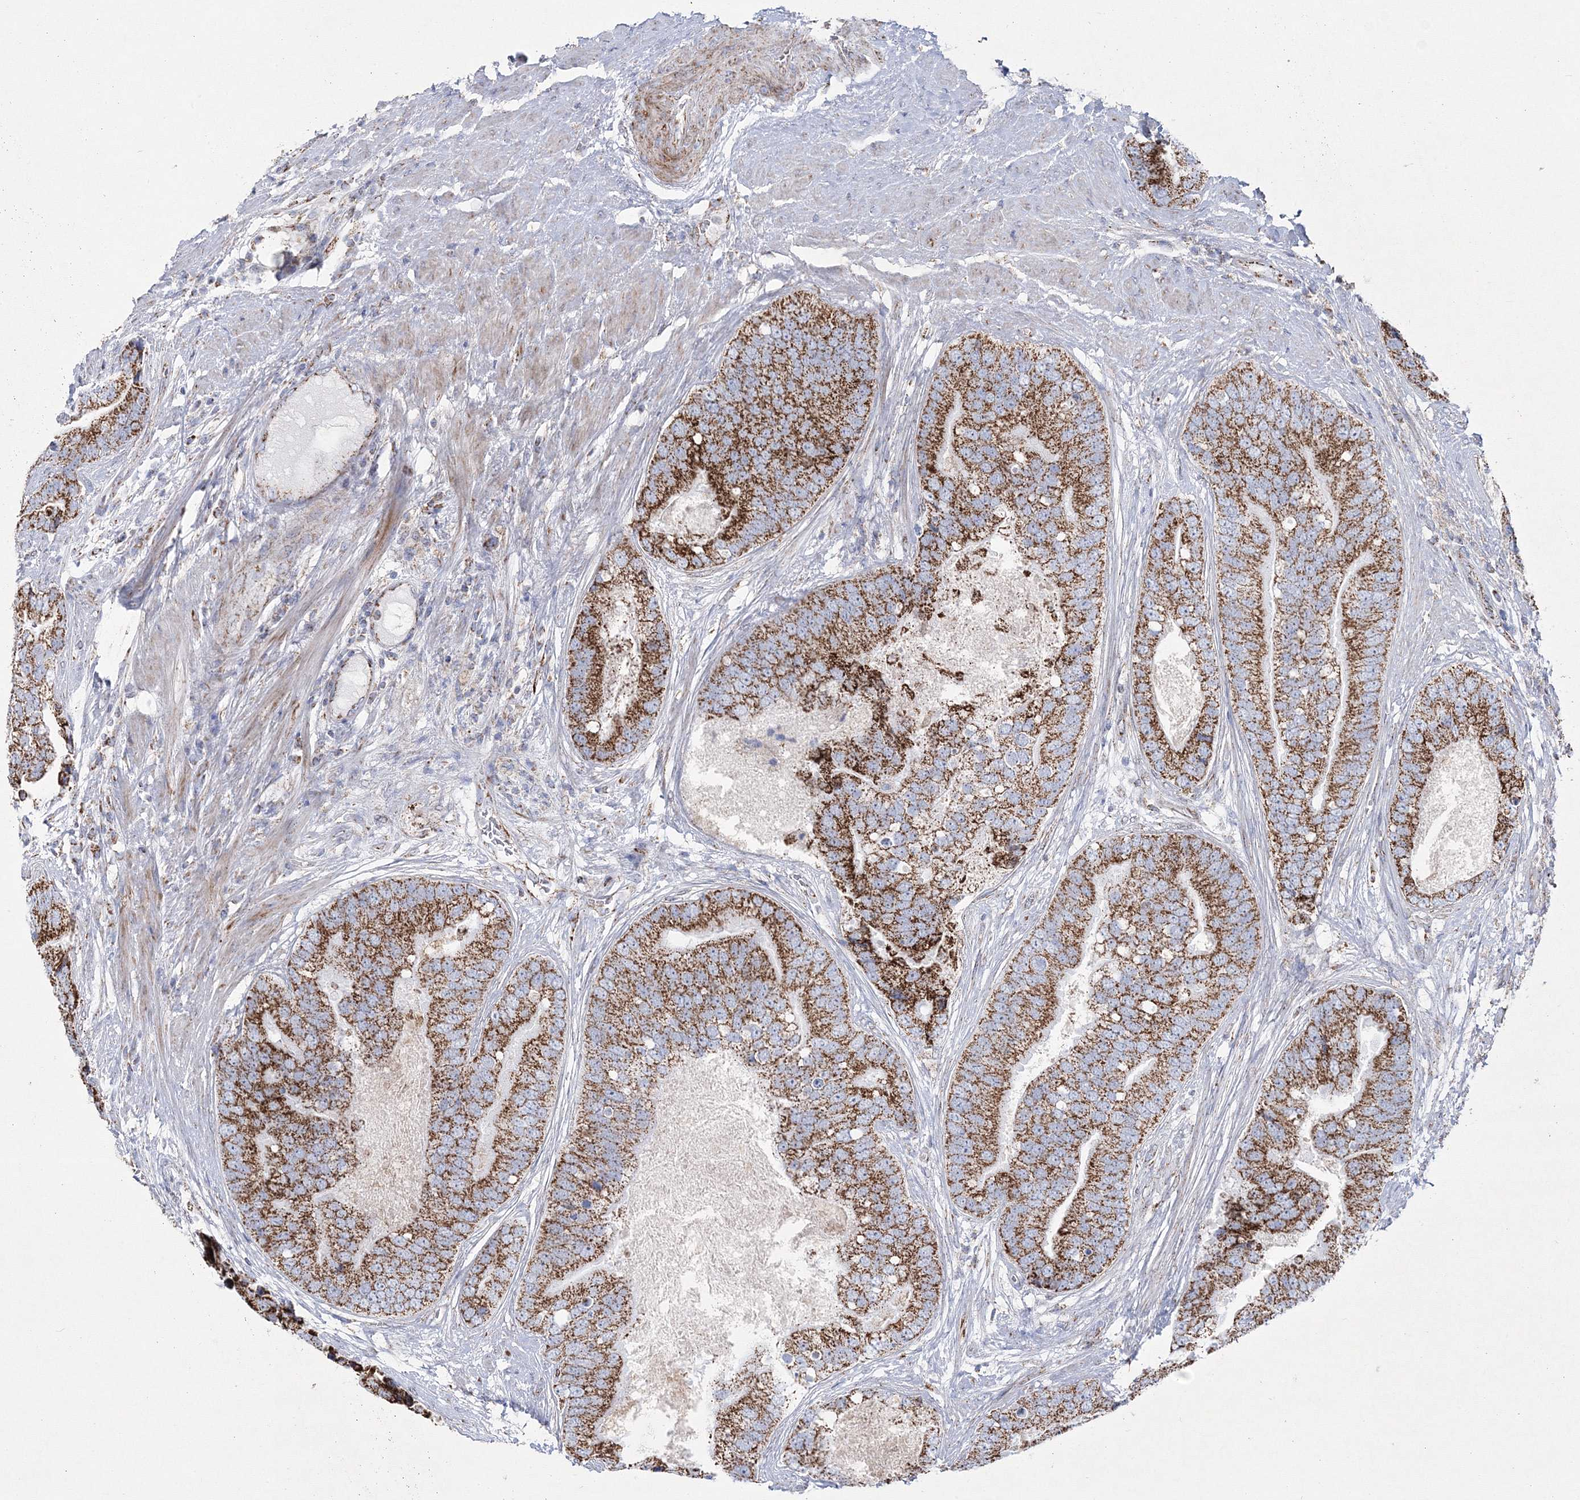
{"staining": {"intensity": "strong", "quantity": ">75%", "location": "cytoplasmic/membranous"}, "tissue": "prostate cancer", "cell_type": "Tumor cells", "image_type": "cancer", "snomed": [{"axis": "morphology", "description": "Adenocarcinoma, High grade"}, {"axis": "topography", "description": "Prostate"}], "caption": "The photomicrograph demonstrates a brown stain indicating the presence of a protein in the cytoplasmic/membranous of tumor cells in prostate cancer (adenocarcinoma (high-grade)).", "gene": "HIBCH", "patient": {"sex": "male", "age": 70}}